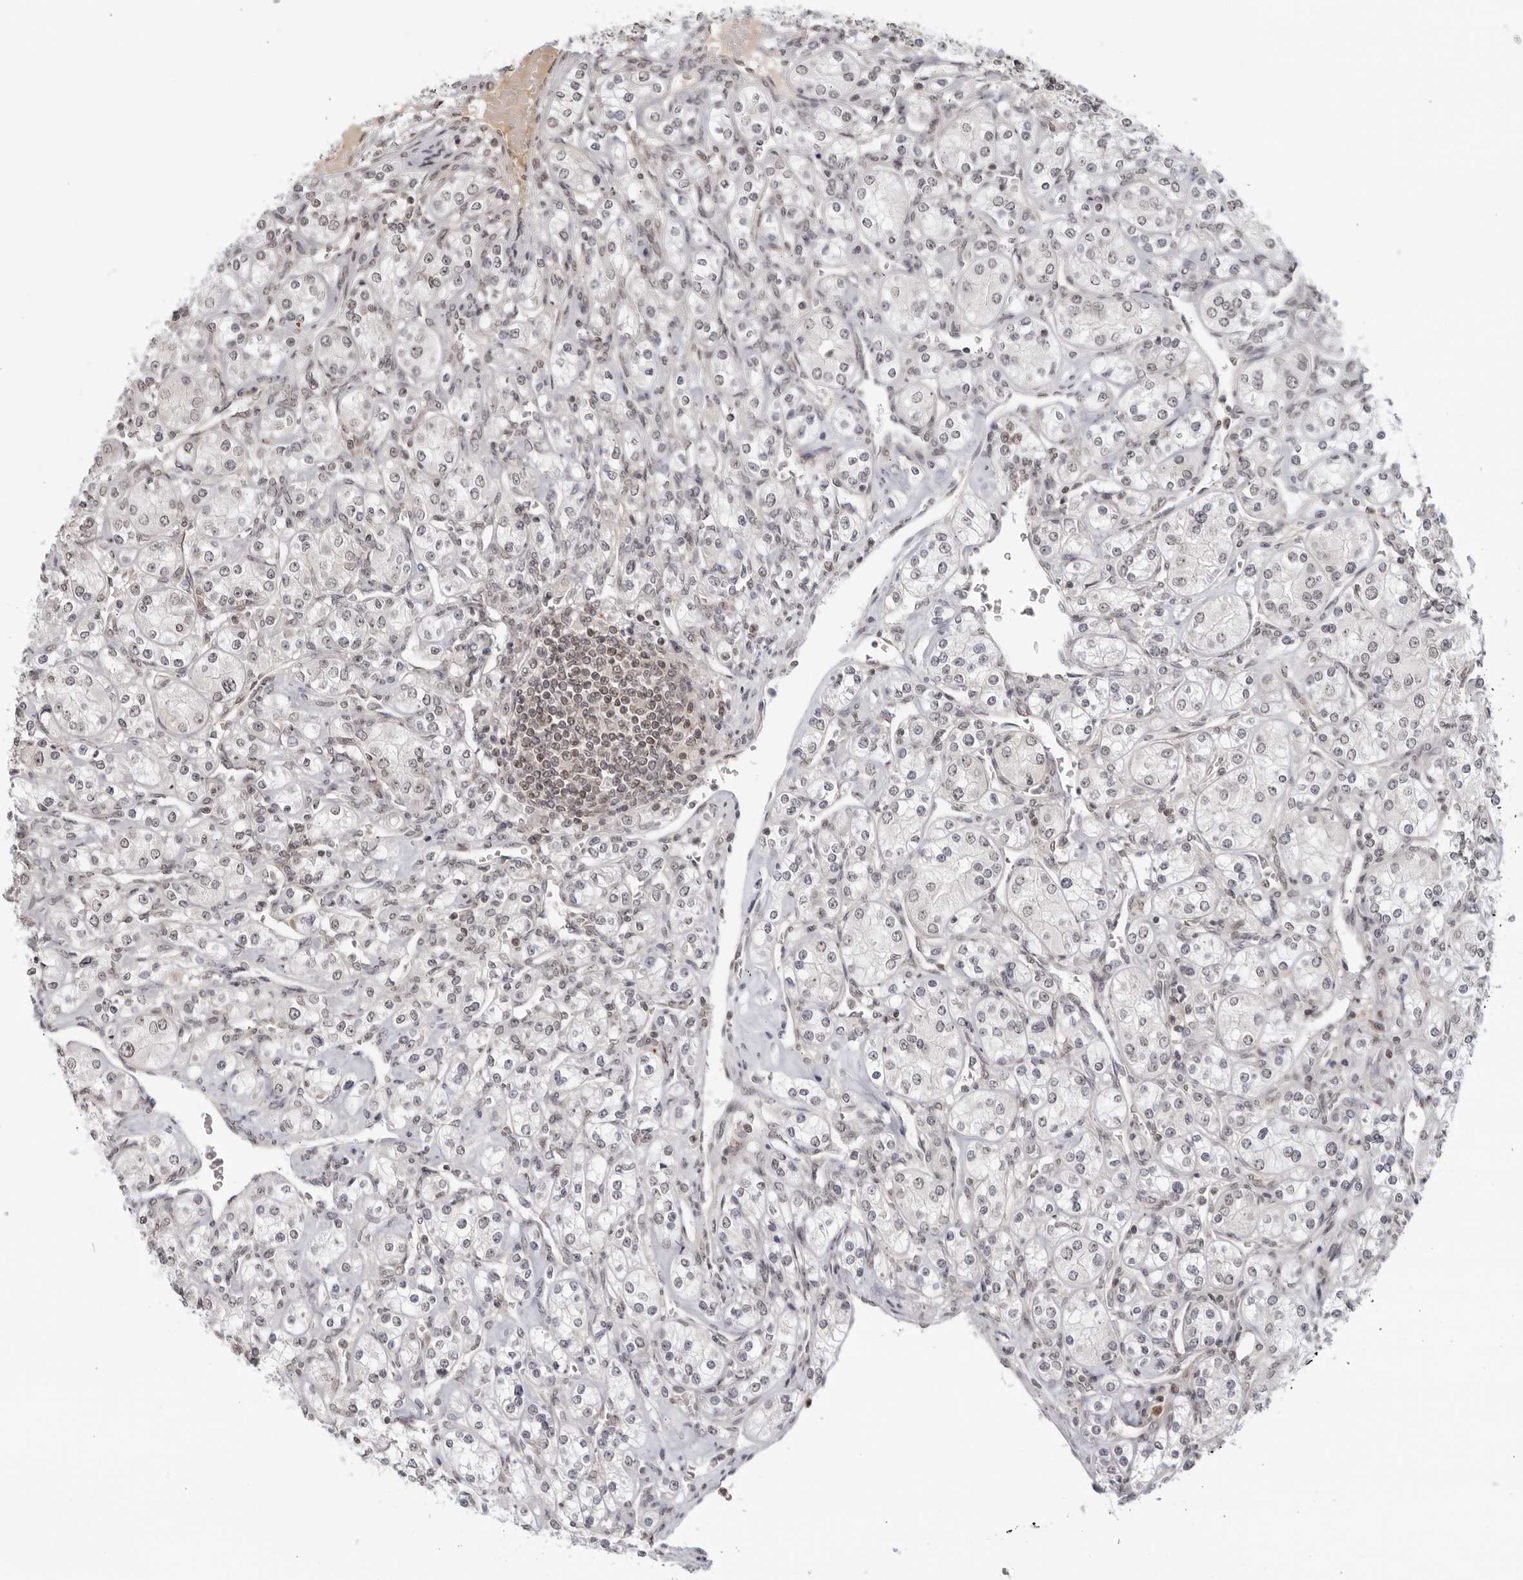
{"staining": {"intensity": "weak", "quantity": "<25%", "location": "nuclear"}, "tissue": "renal cancer", "cell_type": "Tumor cells", "image_type": "cancer", "snomed": [{"axis": "morphology", "description": "Adenocarcinoma, NOS"}, {"axis": "topography", "description": "Kidney"}], "caption": "Immunohistochemistry (IHC) photomicrograph of human renal cancer (adenocarcinoma) stained for a protein (brown), which reveals no positivity in tumor cells. (DAB immunohistochemistry (IHC) visualized using brightfield microscopy, high magnification).", "gene": "CC2D1B", "patient": {"sex": "male", "age": 77}}